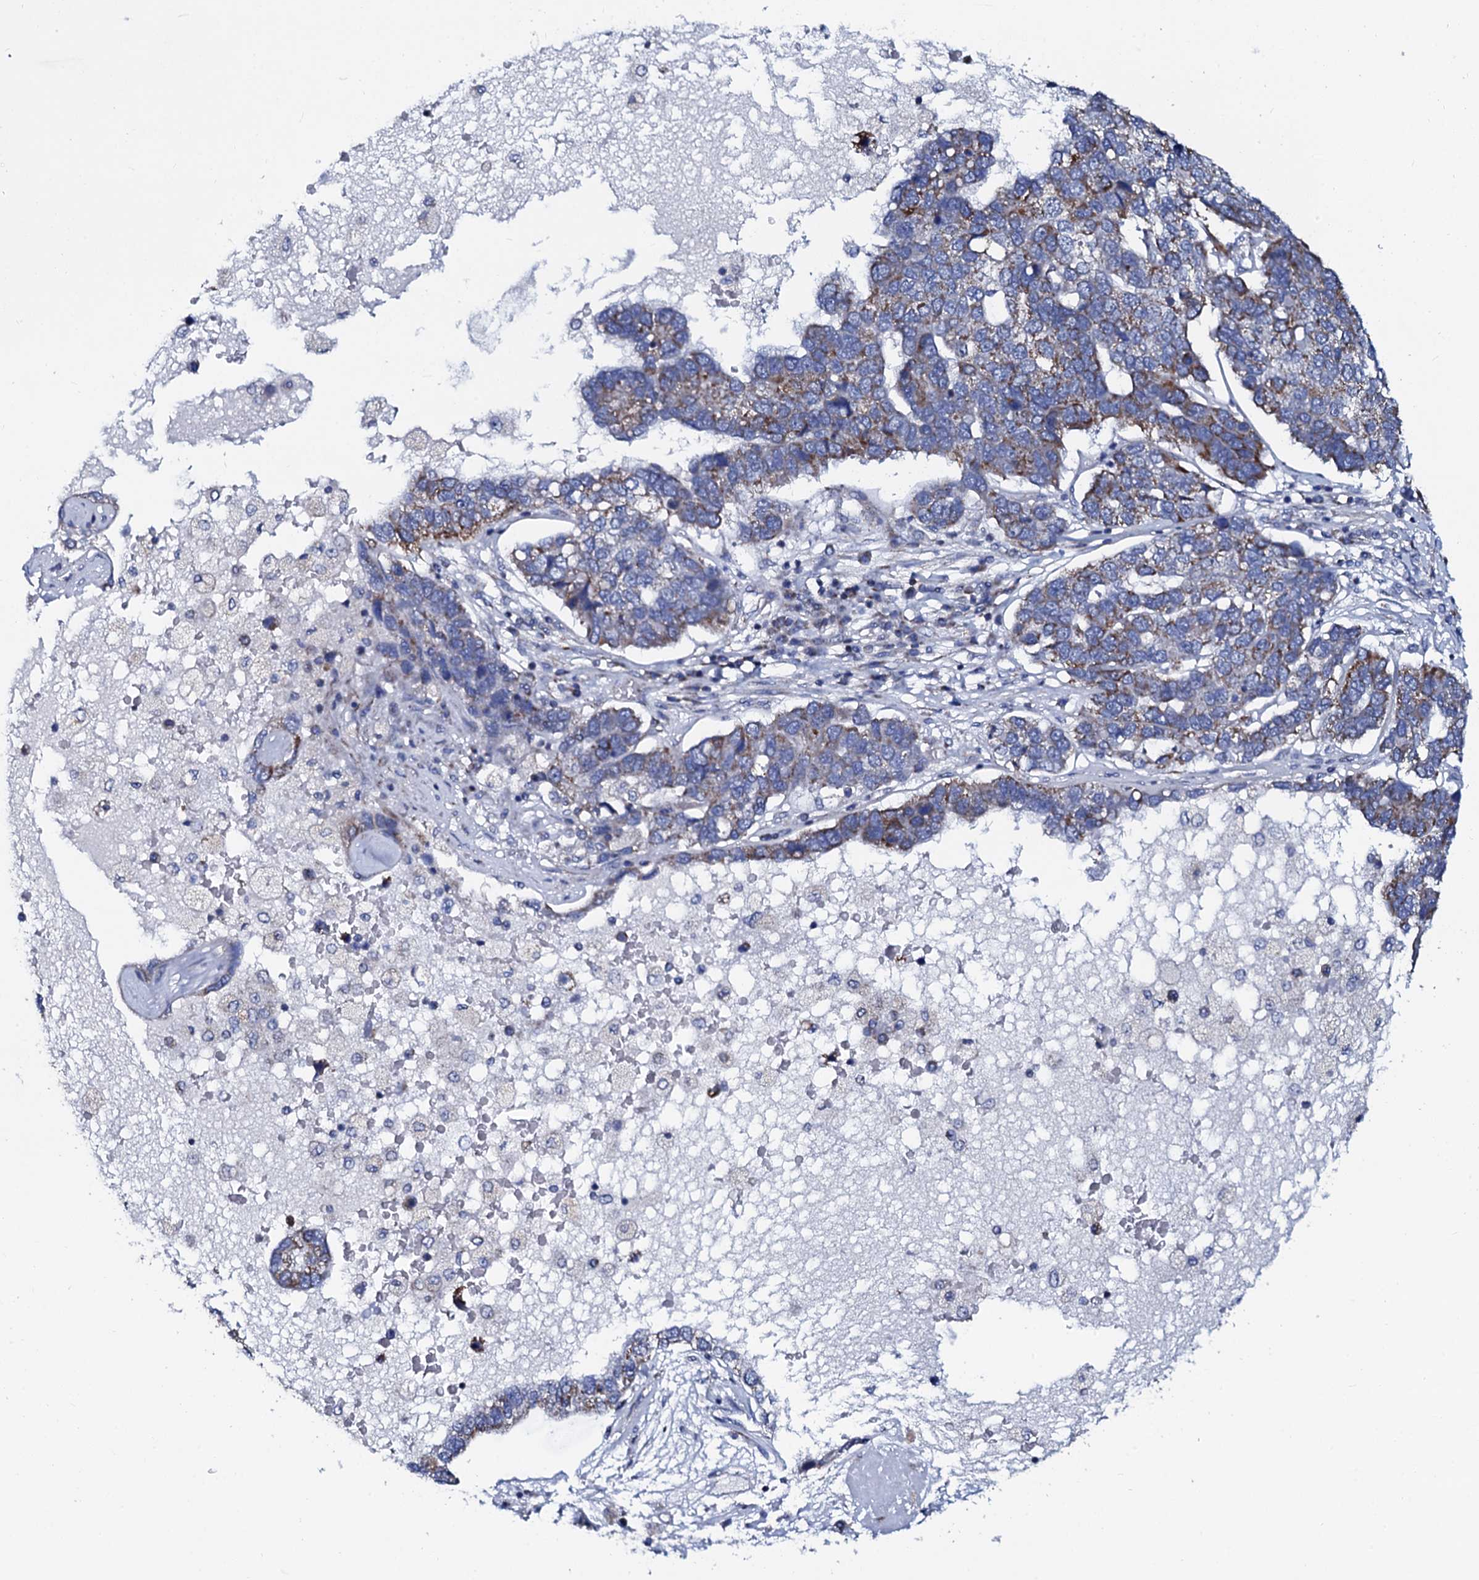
{"staining": {"intensity": "moderate", "quantity": "25%-75%", "location": "cytoplasmic/membranous"}, "tissue": "pancreatic cancer", "cell_type": "Tumor cells", "image_type": "cancer", "snomed": [{"axis": "morphology", "description": "Adenocarcinoma, NOS"}, {"axis": "topography", "description": "Pancreas"}], "caption": "Pancreatic cancer tissue demonstrates moderate cytoplasmic/membranous staining in about 25%-75% of tumor cells", "gene": "SLC37A4", "patient": {"sex": "female", "age": 61}}